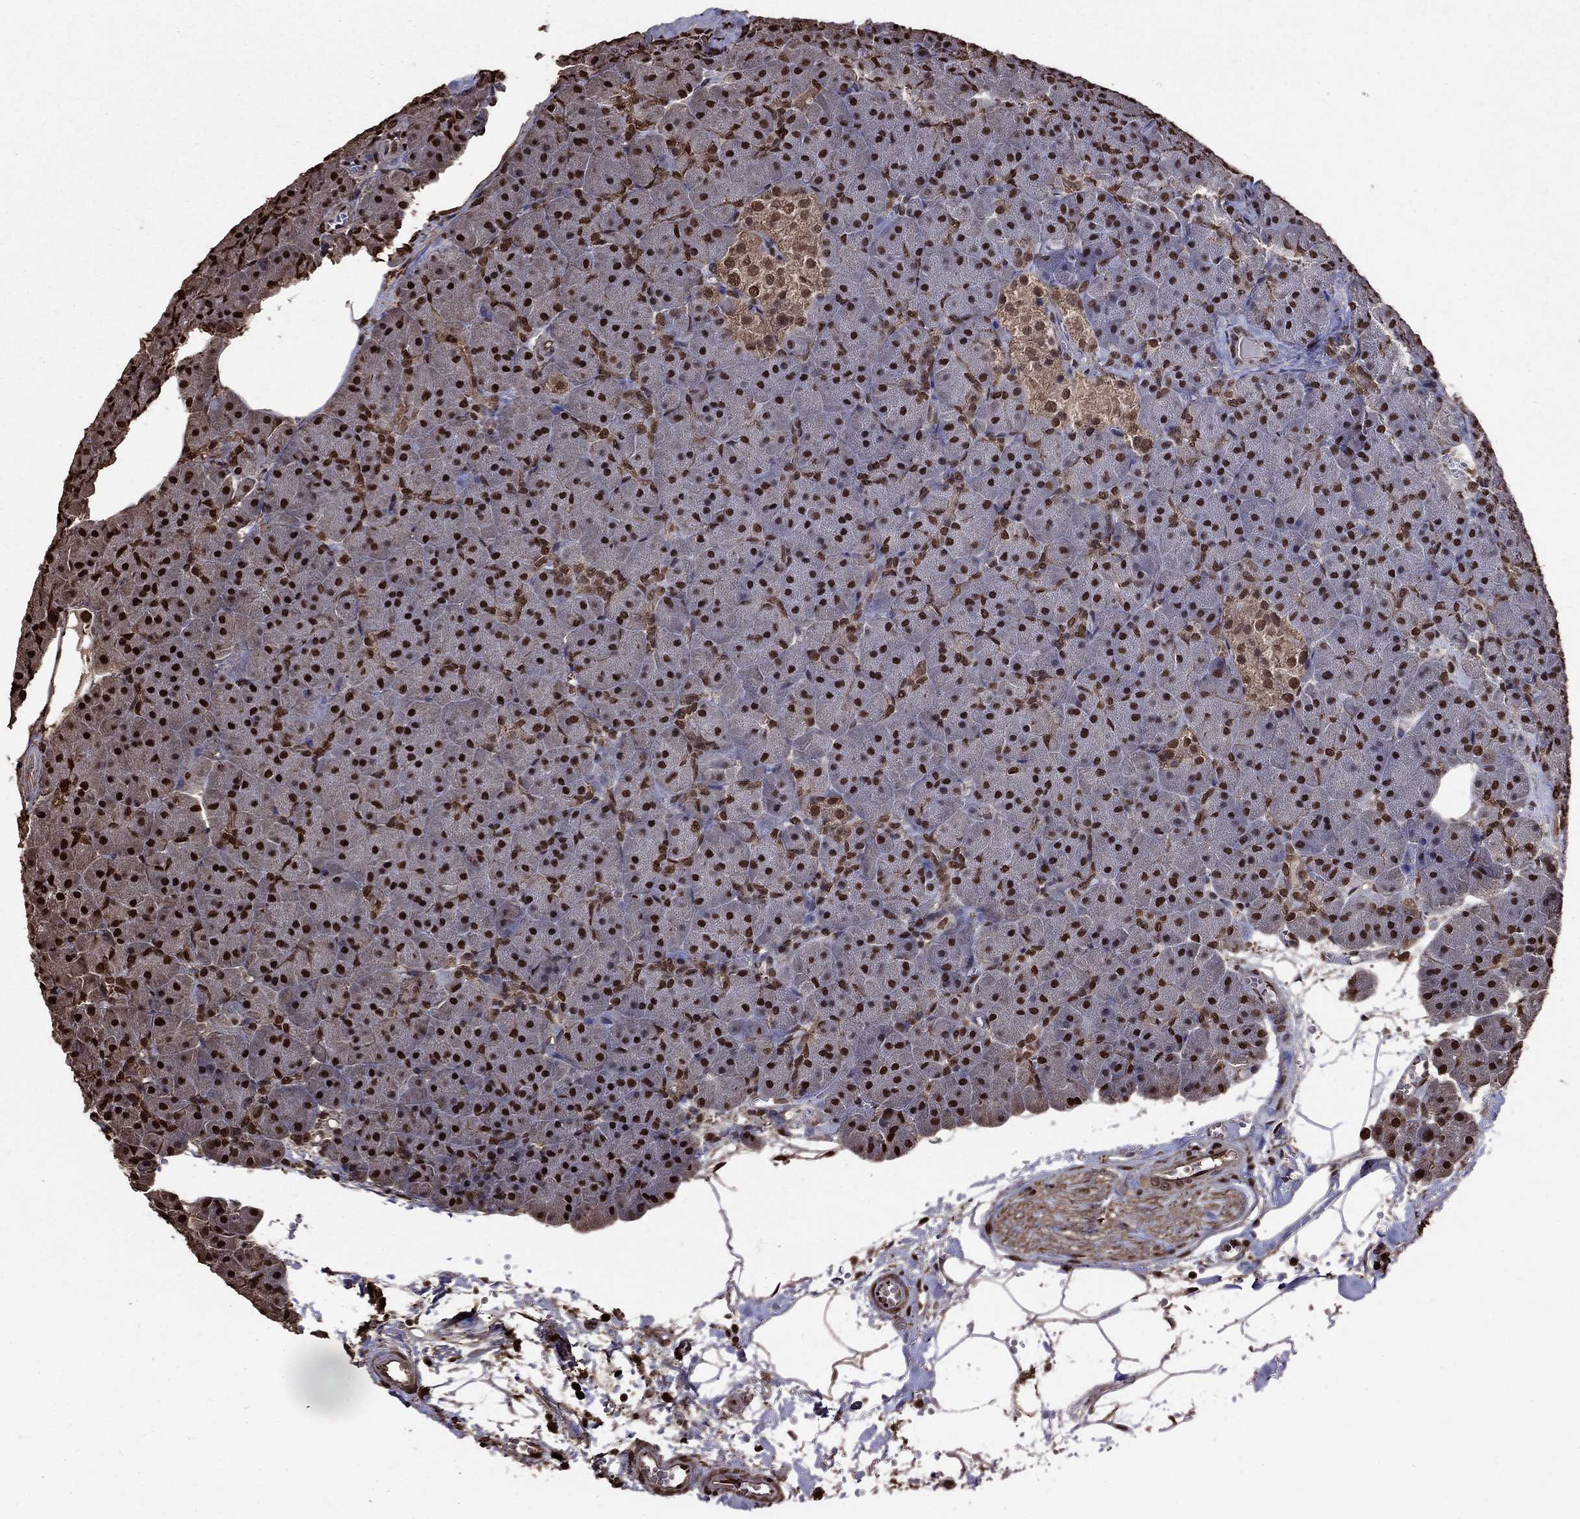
{"staining": {"intensity": "strong", "quantity": "25%-75%", "location": "nuclear"}, "tissue": "pancreas", "cell_type": "Exocrine glandular cells", "image_type": "normal", "snomed": [{"axis": "morphology", "description": "Normal tissue, NOS"}, {"axis": "topography", "description": "Pancreas"}], "caption": "Unremarkable pancreas was stained to show a protein in brown. There is high levels of strong nuclear expression in about 25%-75% of exocrine glandular cells.", "gene": "GAPDH", "patient": {"sex": "male", "age": 61}}